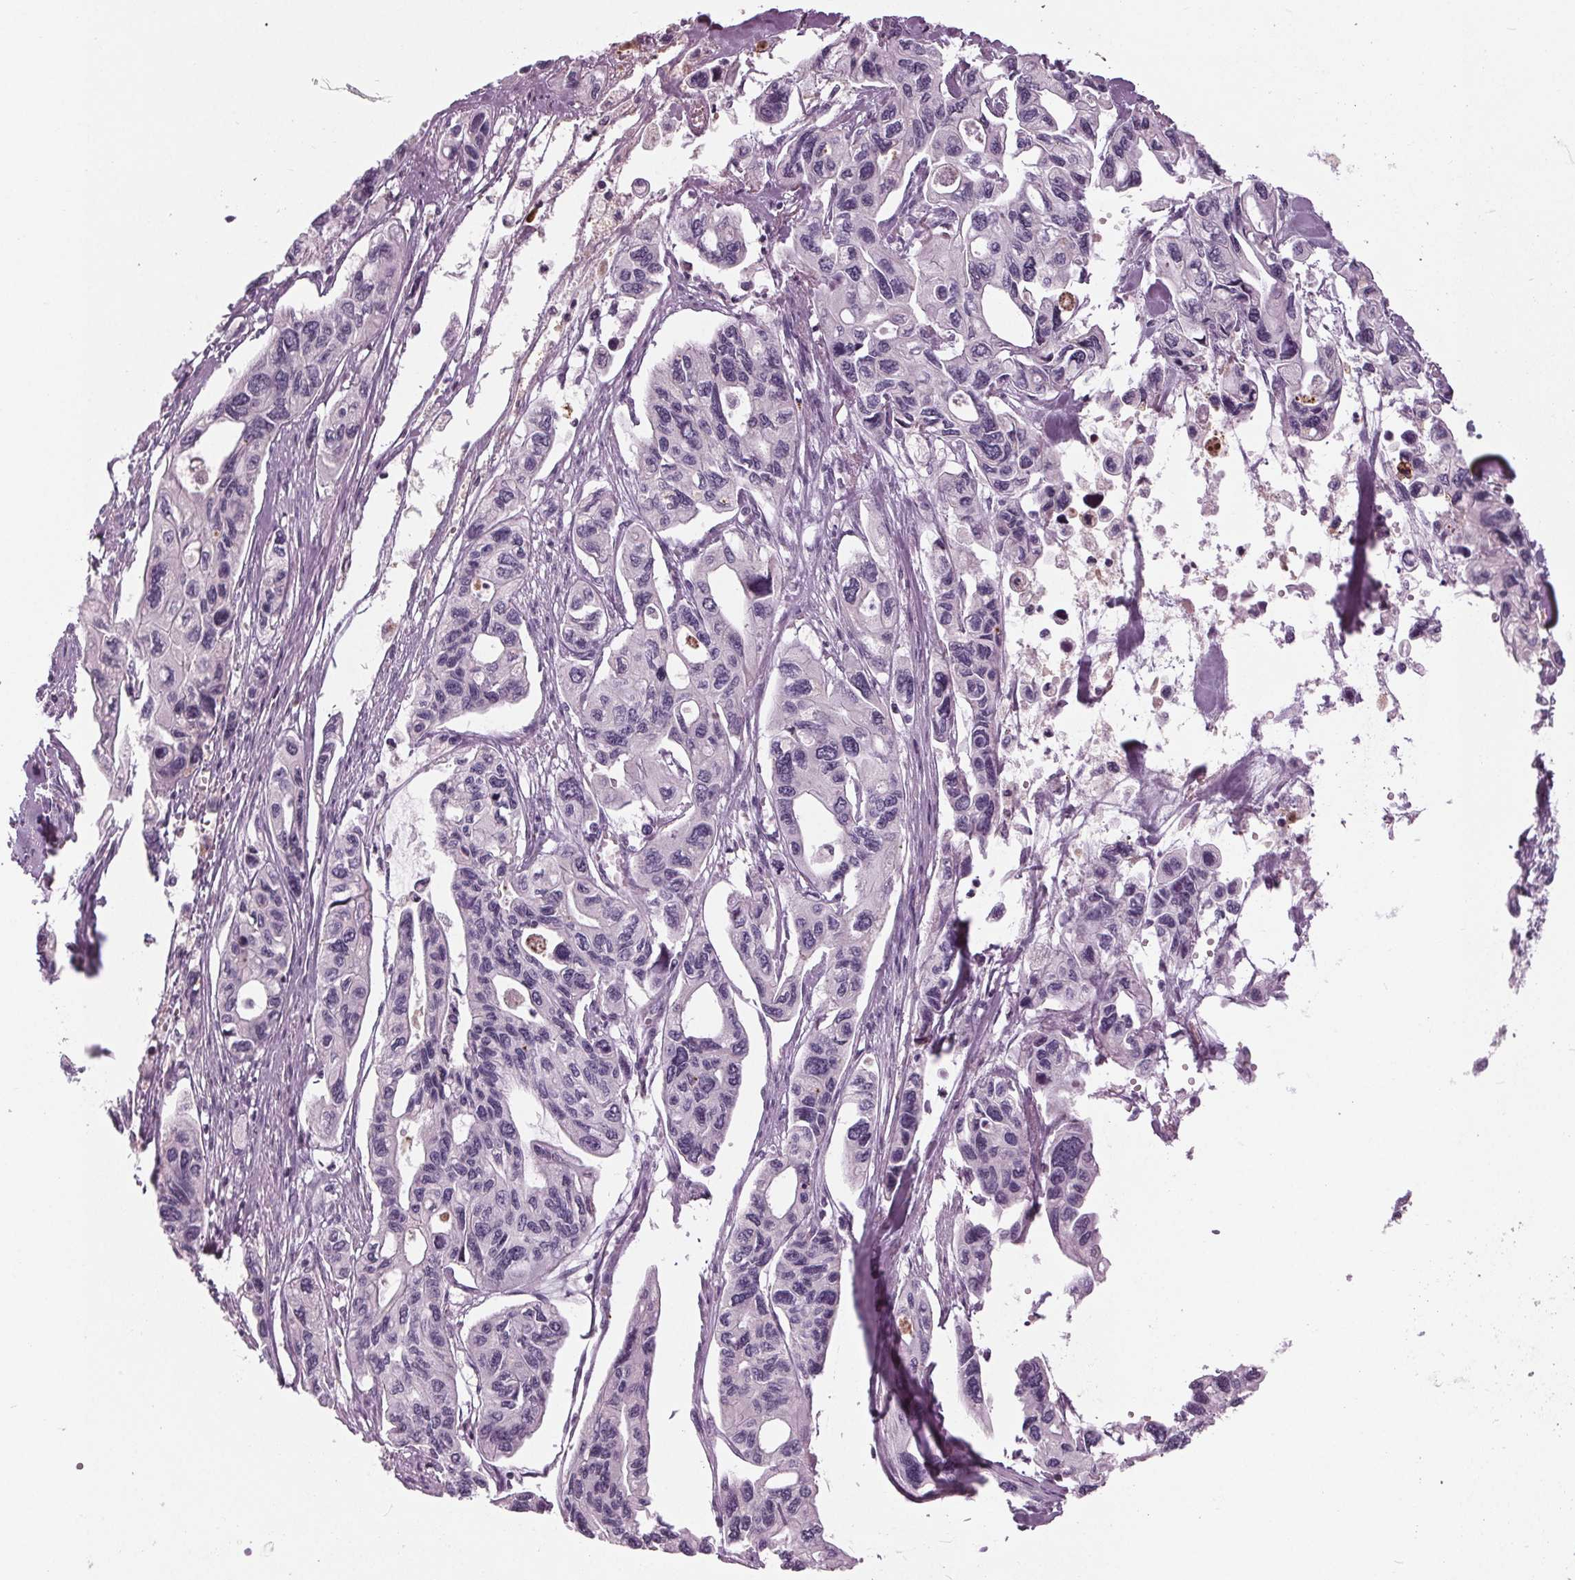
{"staining": {"intensity": "negative", "quantity": "none", "location": "none"}, "tissue": "pancreatic cancer", "cell_type": "Tumor cells", "image_type": "cancer", "snomed": [{"axis": "morphology", "description": "Adenocarcinoma, NOS"}, {"axis": "topography", "description": "Pancreas"}], "caption": "The IHC micrograph has no significant expression in tumor cells of adenocarcinoma (pancreatic) tissue.", "gene": "CYP3A43", "patient": {"sex": "female", "age": 76}}